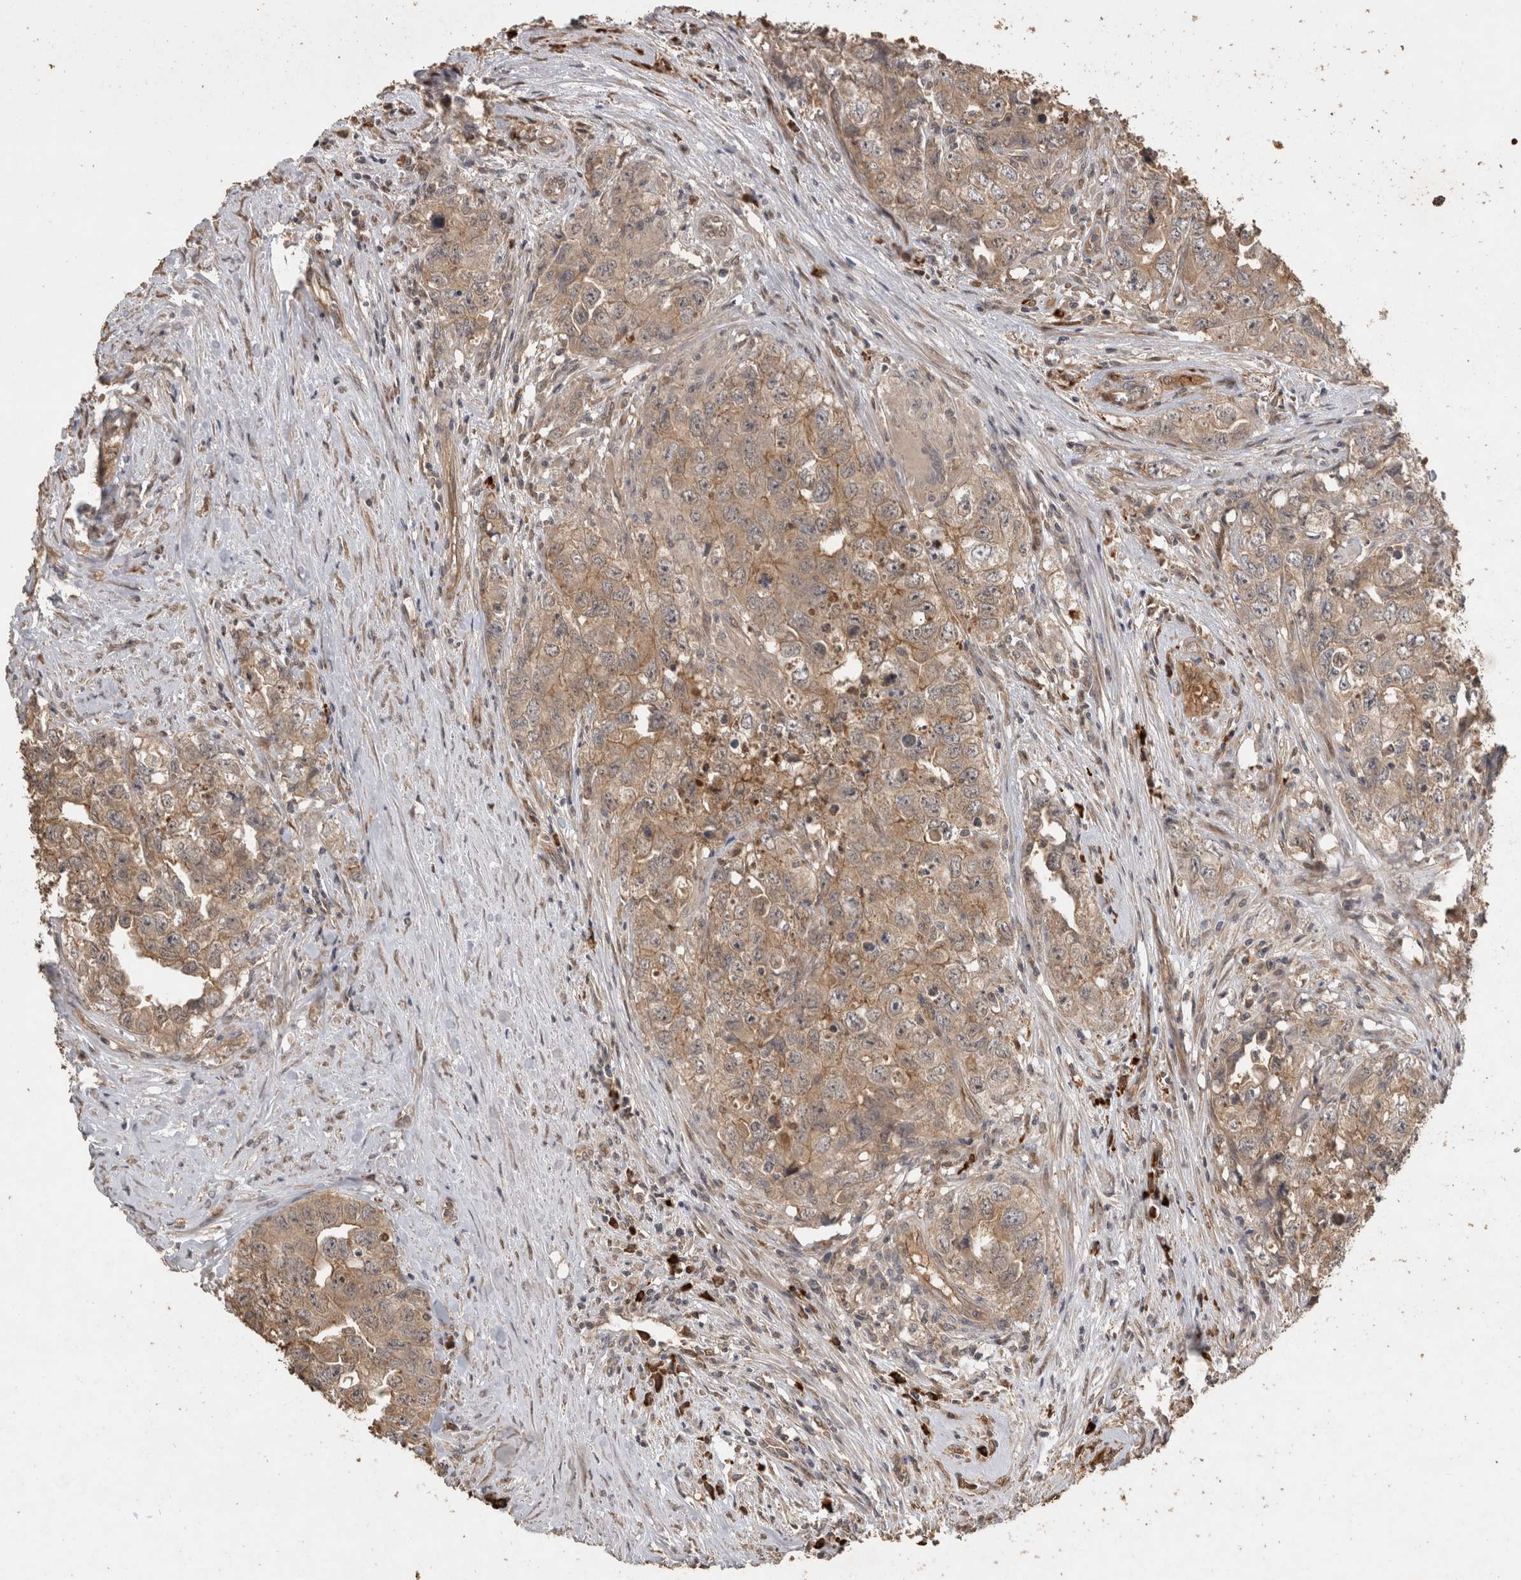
{"staining": {"intensity": "weak", "quantity": ">75%", "location": "cytoplasmic/membranous"}, "tissue": "testis cancer", "cell_type": "Tumor cells", "image_type": "cancer", "snomed": [{"axis": "morphology", "description": "Seminoma, NOS"}, {"axis": "morphology", "description": "Carcinoma, Embryonal, NOS"}, {"axis": "topography", "description": "Testis"}], "caption": "Immunohistochemical staining of human embryonal carcinoma (testis) displays low levels of weak cytoplasmic/membranous protein positivity in about >75% of tumor cells.", "gene": "RHPN1", "patient": {"sex": "male", "age": 43}}